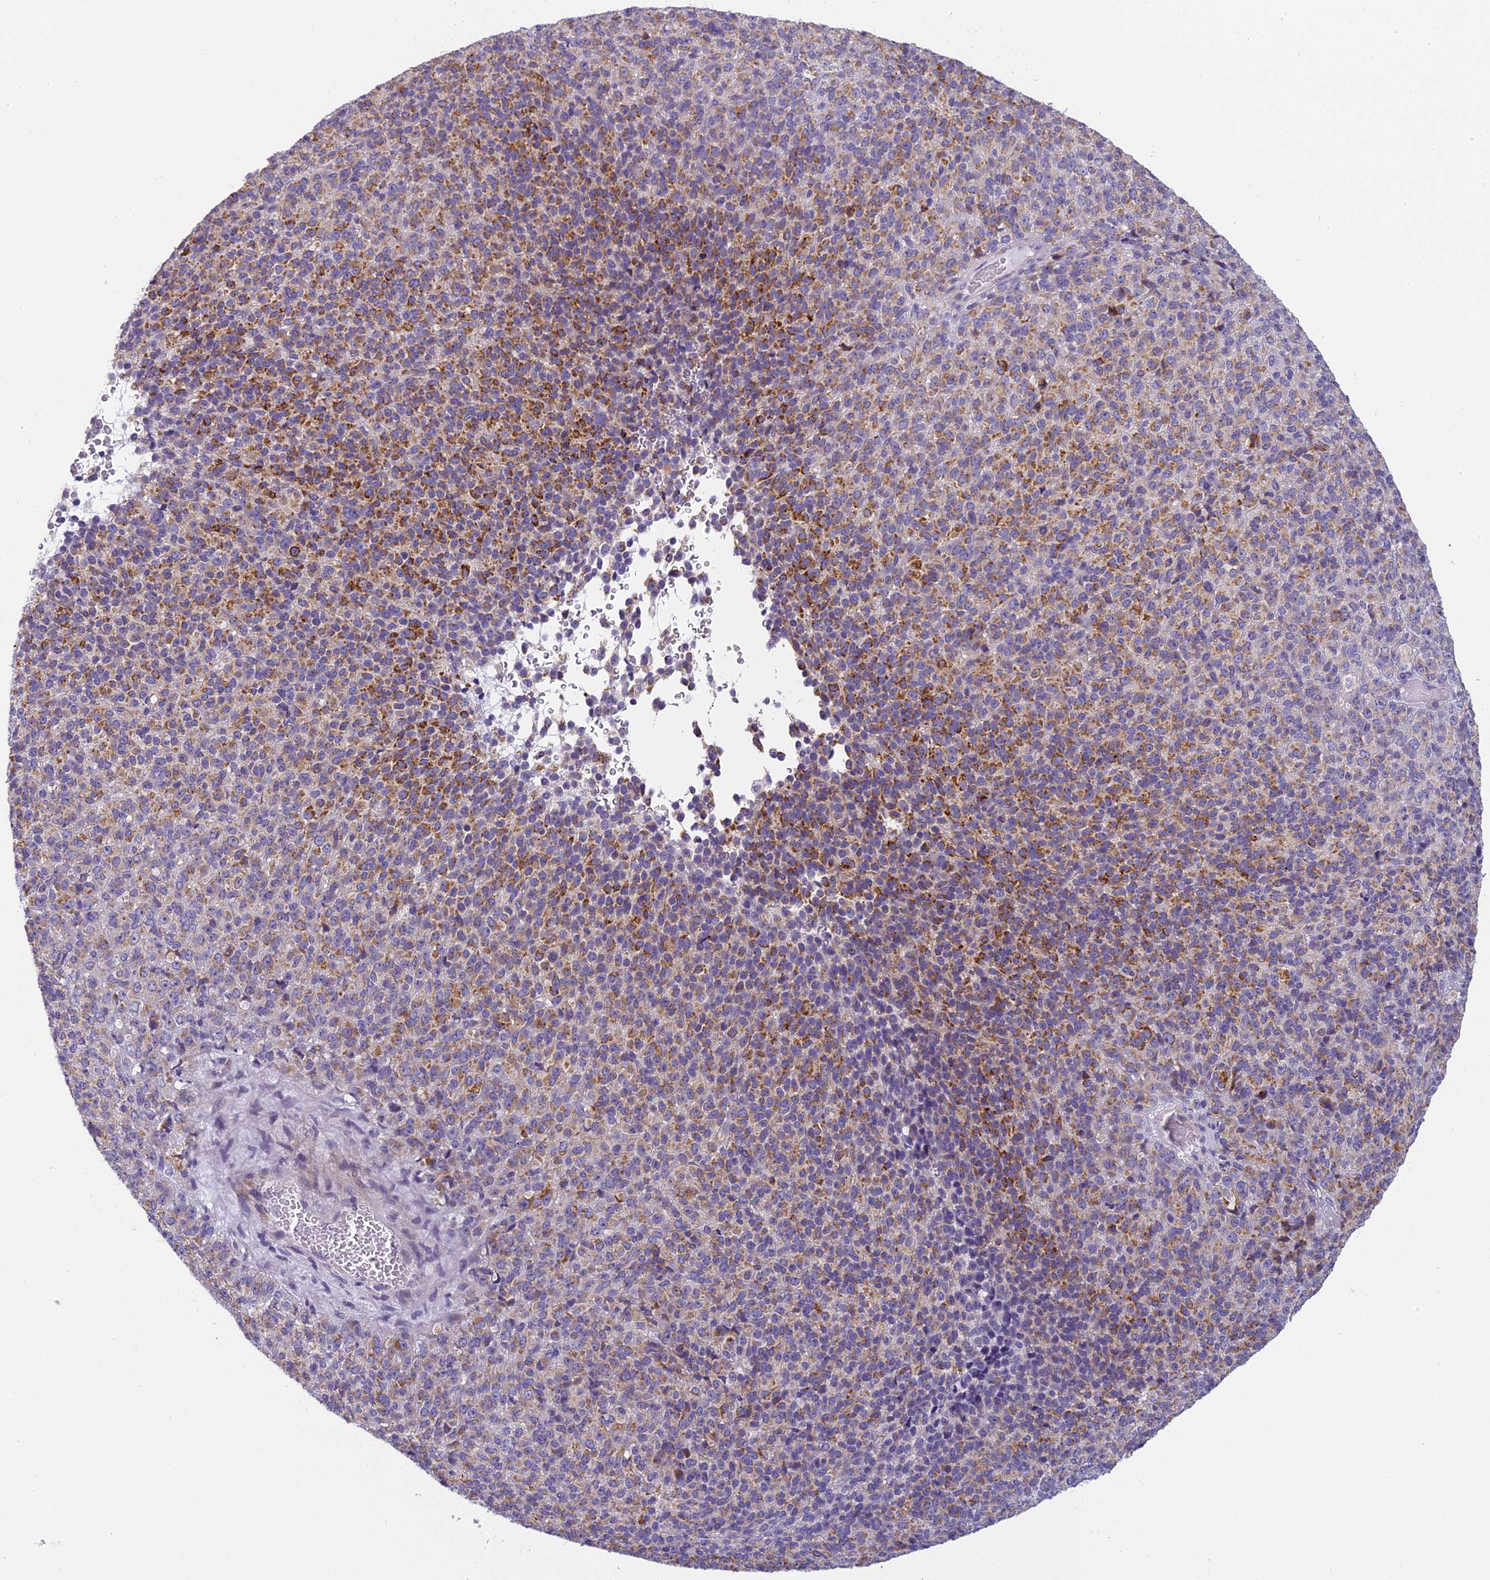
{"staining": {"intensity": "moderate", "quantity": ">75%", "location": "cytoplasmic/membranous"}, "tissue": "melanoma", "cell_type": "Tumor cells", "image_type": "cancer", "snomed": [{"axis": "morphology", "description": "Malignant melanoma, Metastatic site"}, {"axis": "topography", "description": "Brain"}], "caption": "Protein staining of malignant melanoma (metastatic site) tissue displays moderate cytoplasmic/membranous expression in approximately >75% of tumor cells.", "gene": "ARHGEF37", "patient": {"sex": "female", "age": 56}}